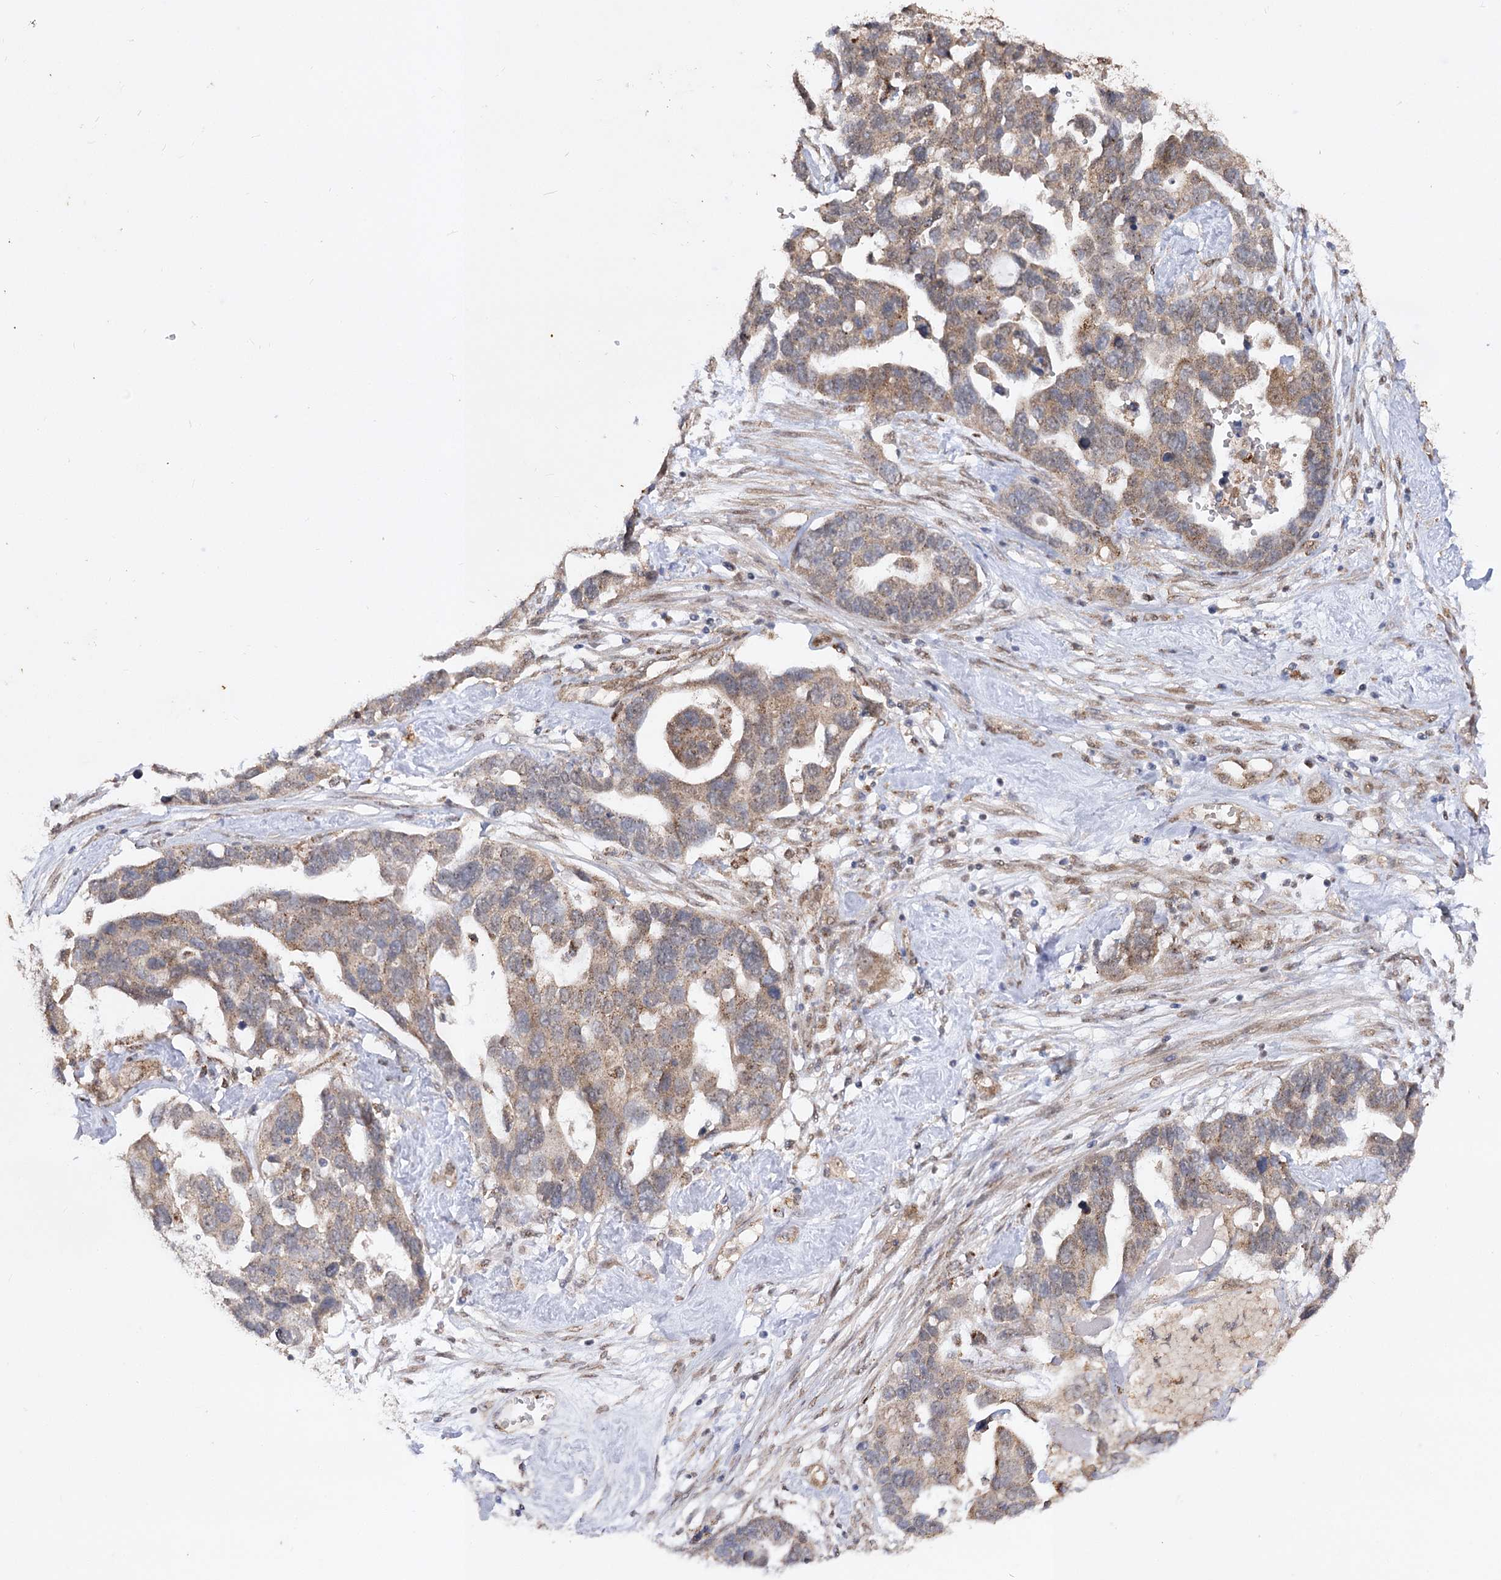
{"staining": {"intensity": "moderate", "quantity": ">75%", "location": "cytoplasmic/membranous"}, "tissue": "ovarian cancer", "cell_type": "Tumor cells", "image_type": "cancer", "snomed": [{"axis": "morphology", "description": "Cystadenocarcinoma, serous, NOS"}, {"axis": "topography", "description": "Ovary"}], "caption": "Immunohistochemistry (IHC) (DAB (3,3'-diaminobenzidine)) staining of ovarian cancer (serous cystadenocarcinoma) shows moderate cytoplasmic/membranous protein staining in approximately >75% of tumor cells. (Stains: DAB in brown, nuclei in blue, Microscopy: brightfield microscopy at high magnification).", "gene": "ZSCAN23", "patient": {"sex": "female", "age": 54}}